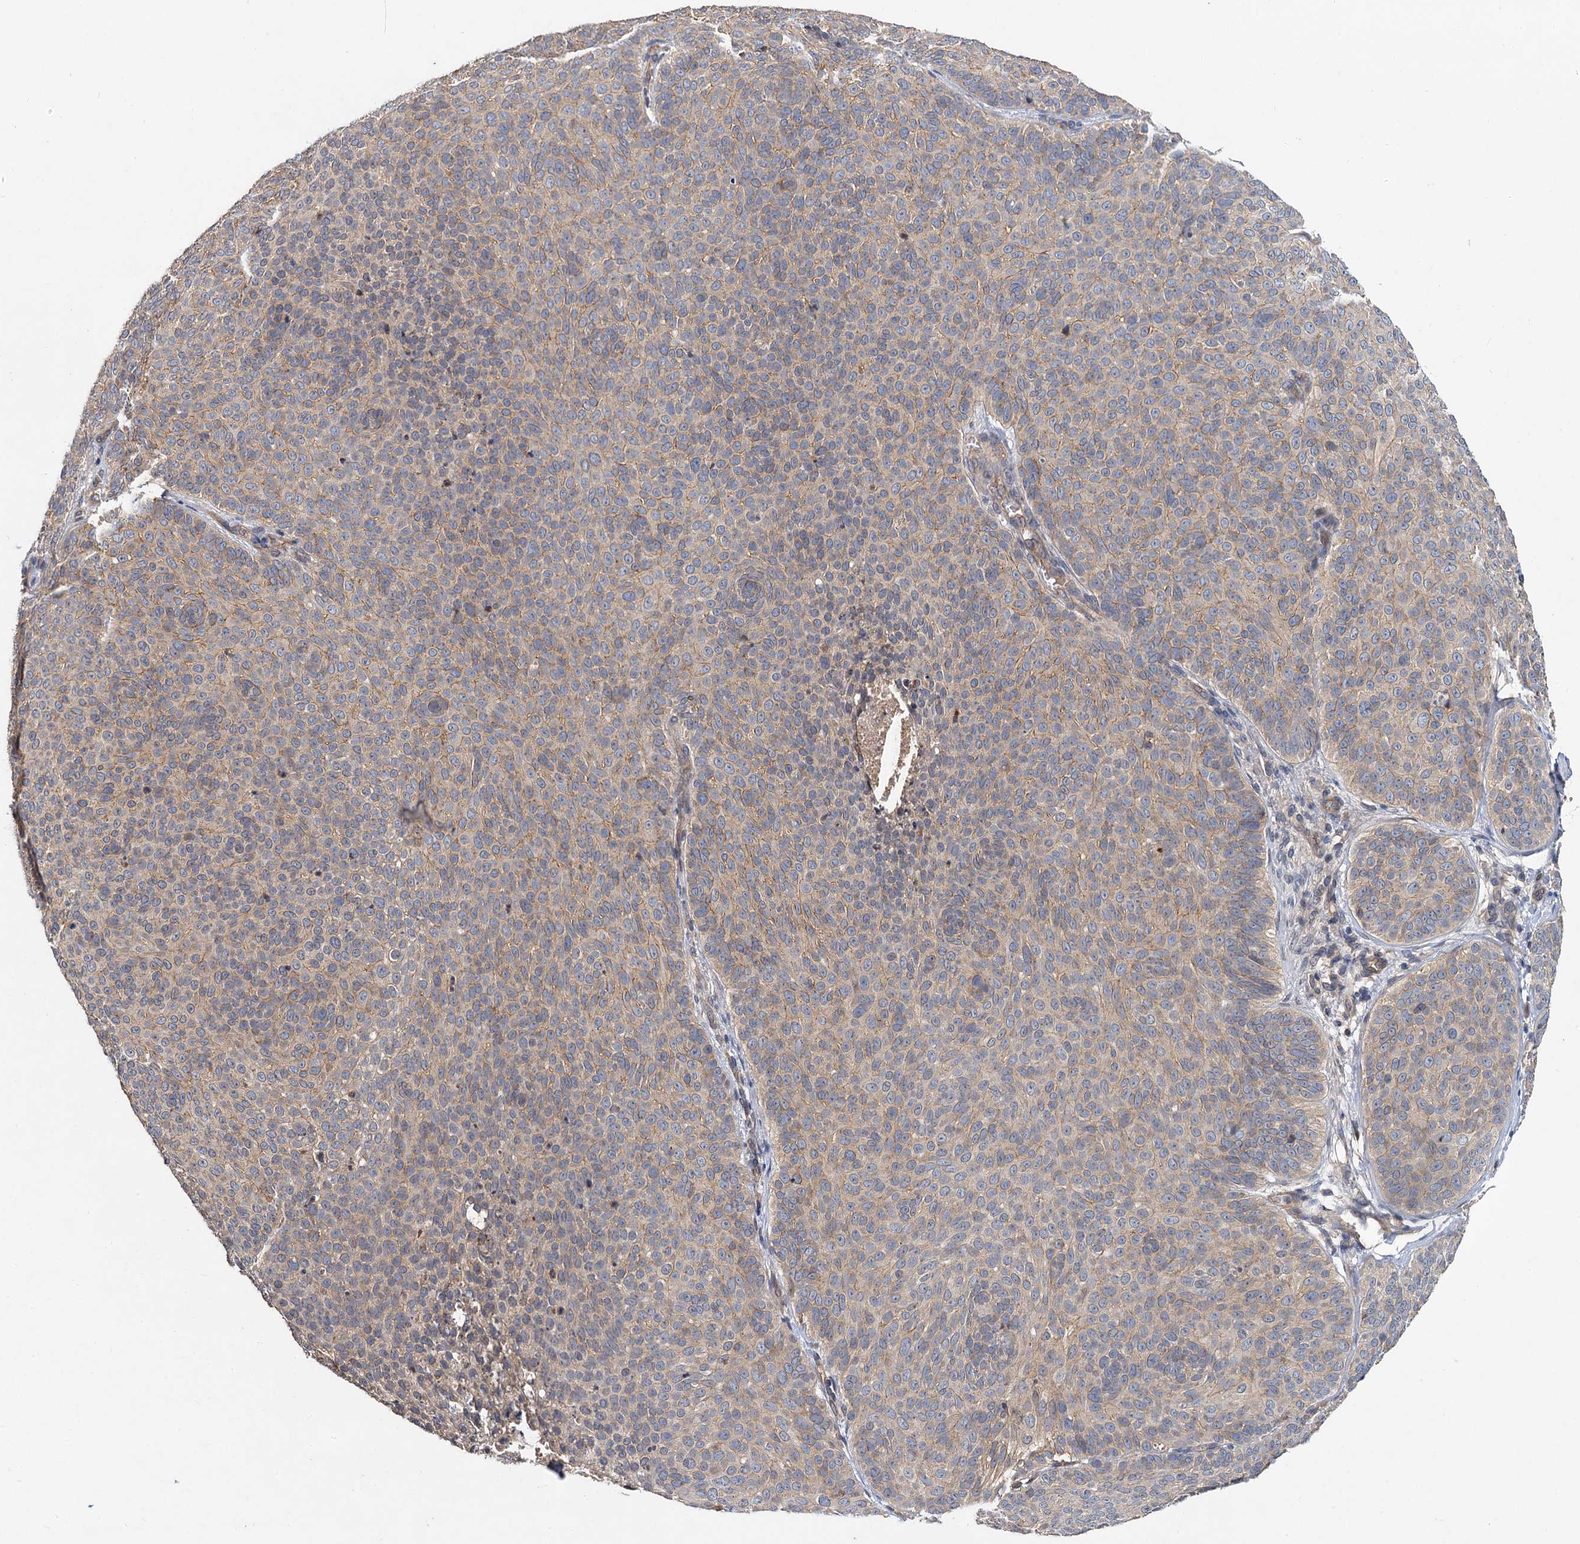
{"staining": {"intensity": "weak", "quantity": ">75%", "location": "cytoplasmic/membranous"}, "tissue": "skin cancer", "cell_type": "Tumor cells", "image_type": "cancer", "snomed": [{"axis": "morphology", "description": "Basal cell carcinoma"}, {"axis": "topography", "description": "Skin"}], "caption": "A high-resolution photomicrograph shows immunohistochemistry staining of skin cancer, which reveals weak cytoplasmic/membranous staining in approximately >75% of tumor cells.", "gene": "ZNF324", "patient": {"sex": "male", "age": 85}}